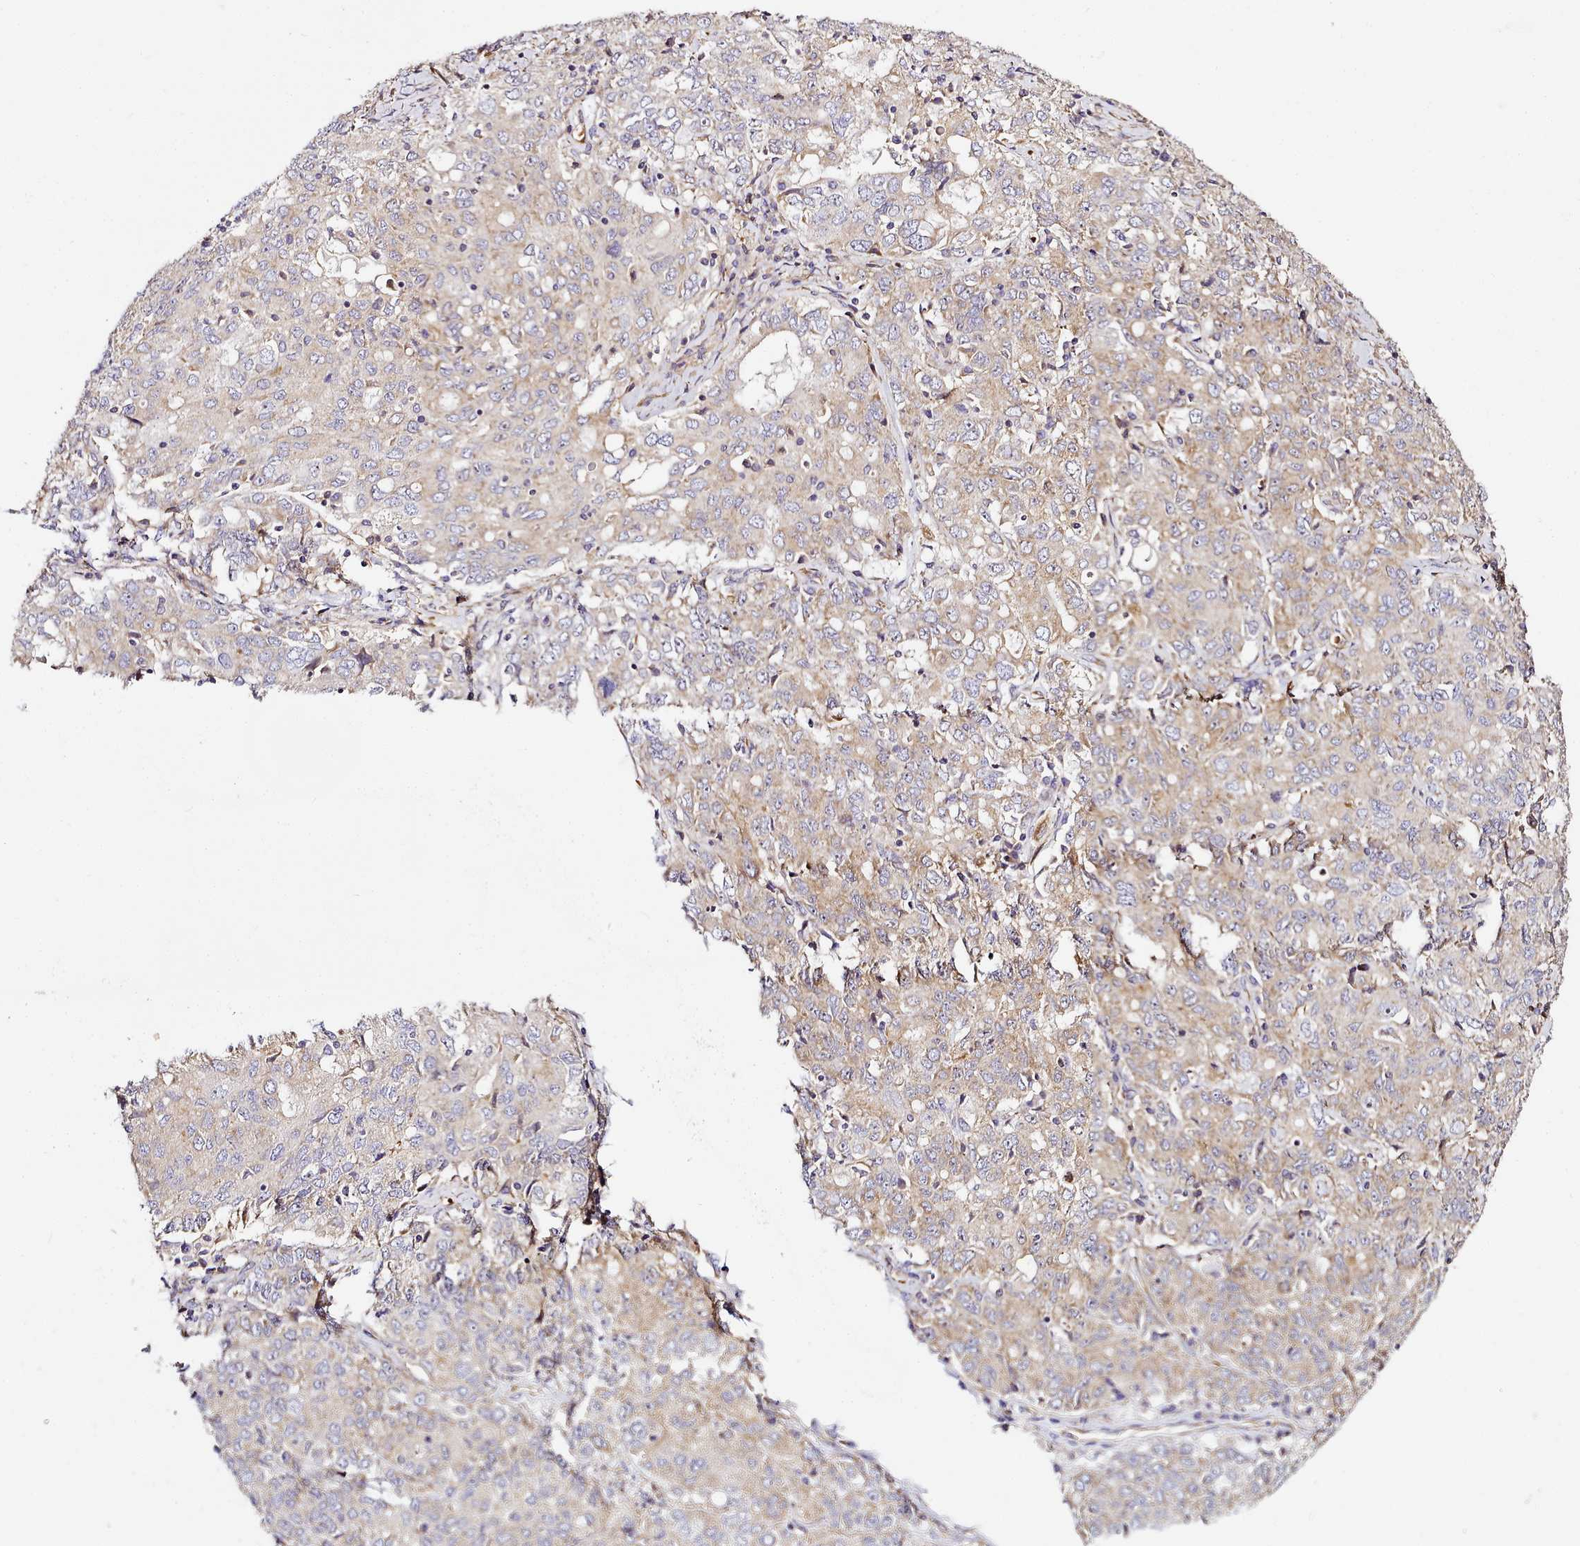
{"staining": {"intensity": "weak", "quantity": "25%-75%", "location": "cytoplasmic/membranous"}, "tissue": "ovarian cancer", "cell_type": "Tumor cells", "image_type": "cancer", "snomed": [{"axis": "morphology", "description": "Carcinoma, endometroid"}, {"axis": "topography", "description": "Ovary"}], "caption": "This micrograph exhibits immunohistochemistry staining of endometroid carcinoma (ovarian), with low weak cytoplasmic/membranous positivity in about 25%-75% of tumor cells.", "gene": "NBPF1", "patient": {"sex": "female", "age": 62}}